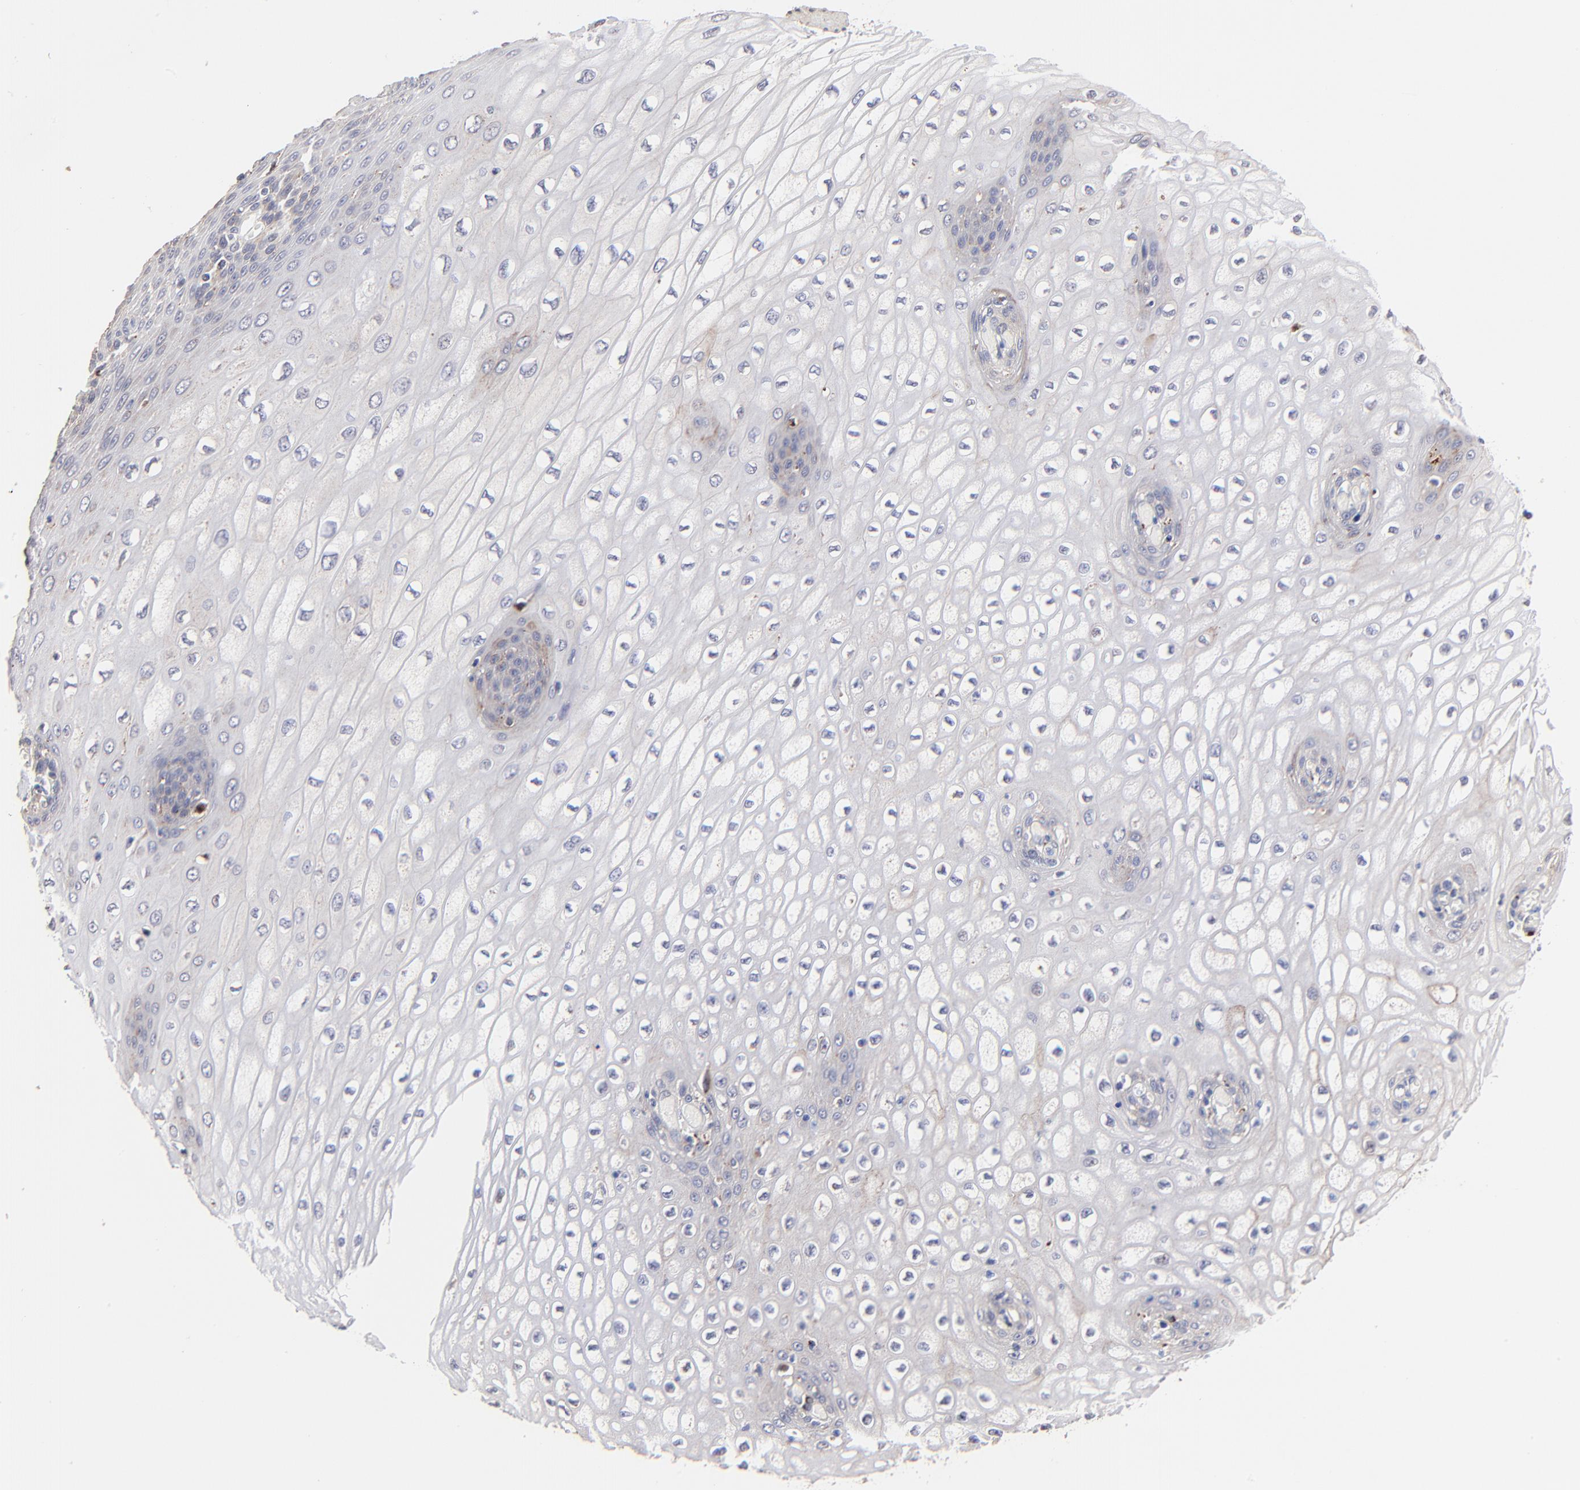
{"staining": {"intensity": "weak", "quantity": "<25%", "location": "cytoplasmic/membranous"}, "tissue": "esophagus", "cell_type": "Squamous epithelial cells", "image_type": "normal", "snomed": [{"axis": "morphology", "description": "Normal tissue, NOS"}, {"axis": "topography", "description": "Esophagus"}], "caption": "Immunohistochemistry image of benign esophagus: esophagus stained with DAB reveals no significant protein staining in squamous epithelial cells.", "gene": "PDE4B", "patient": {"sex": "male", "age": 65}}